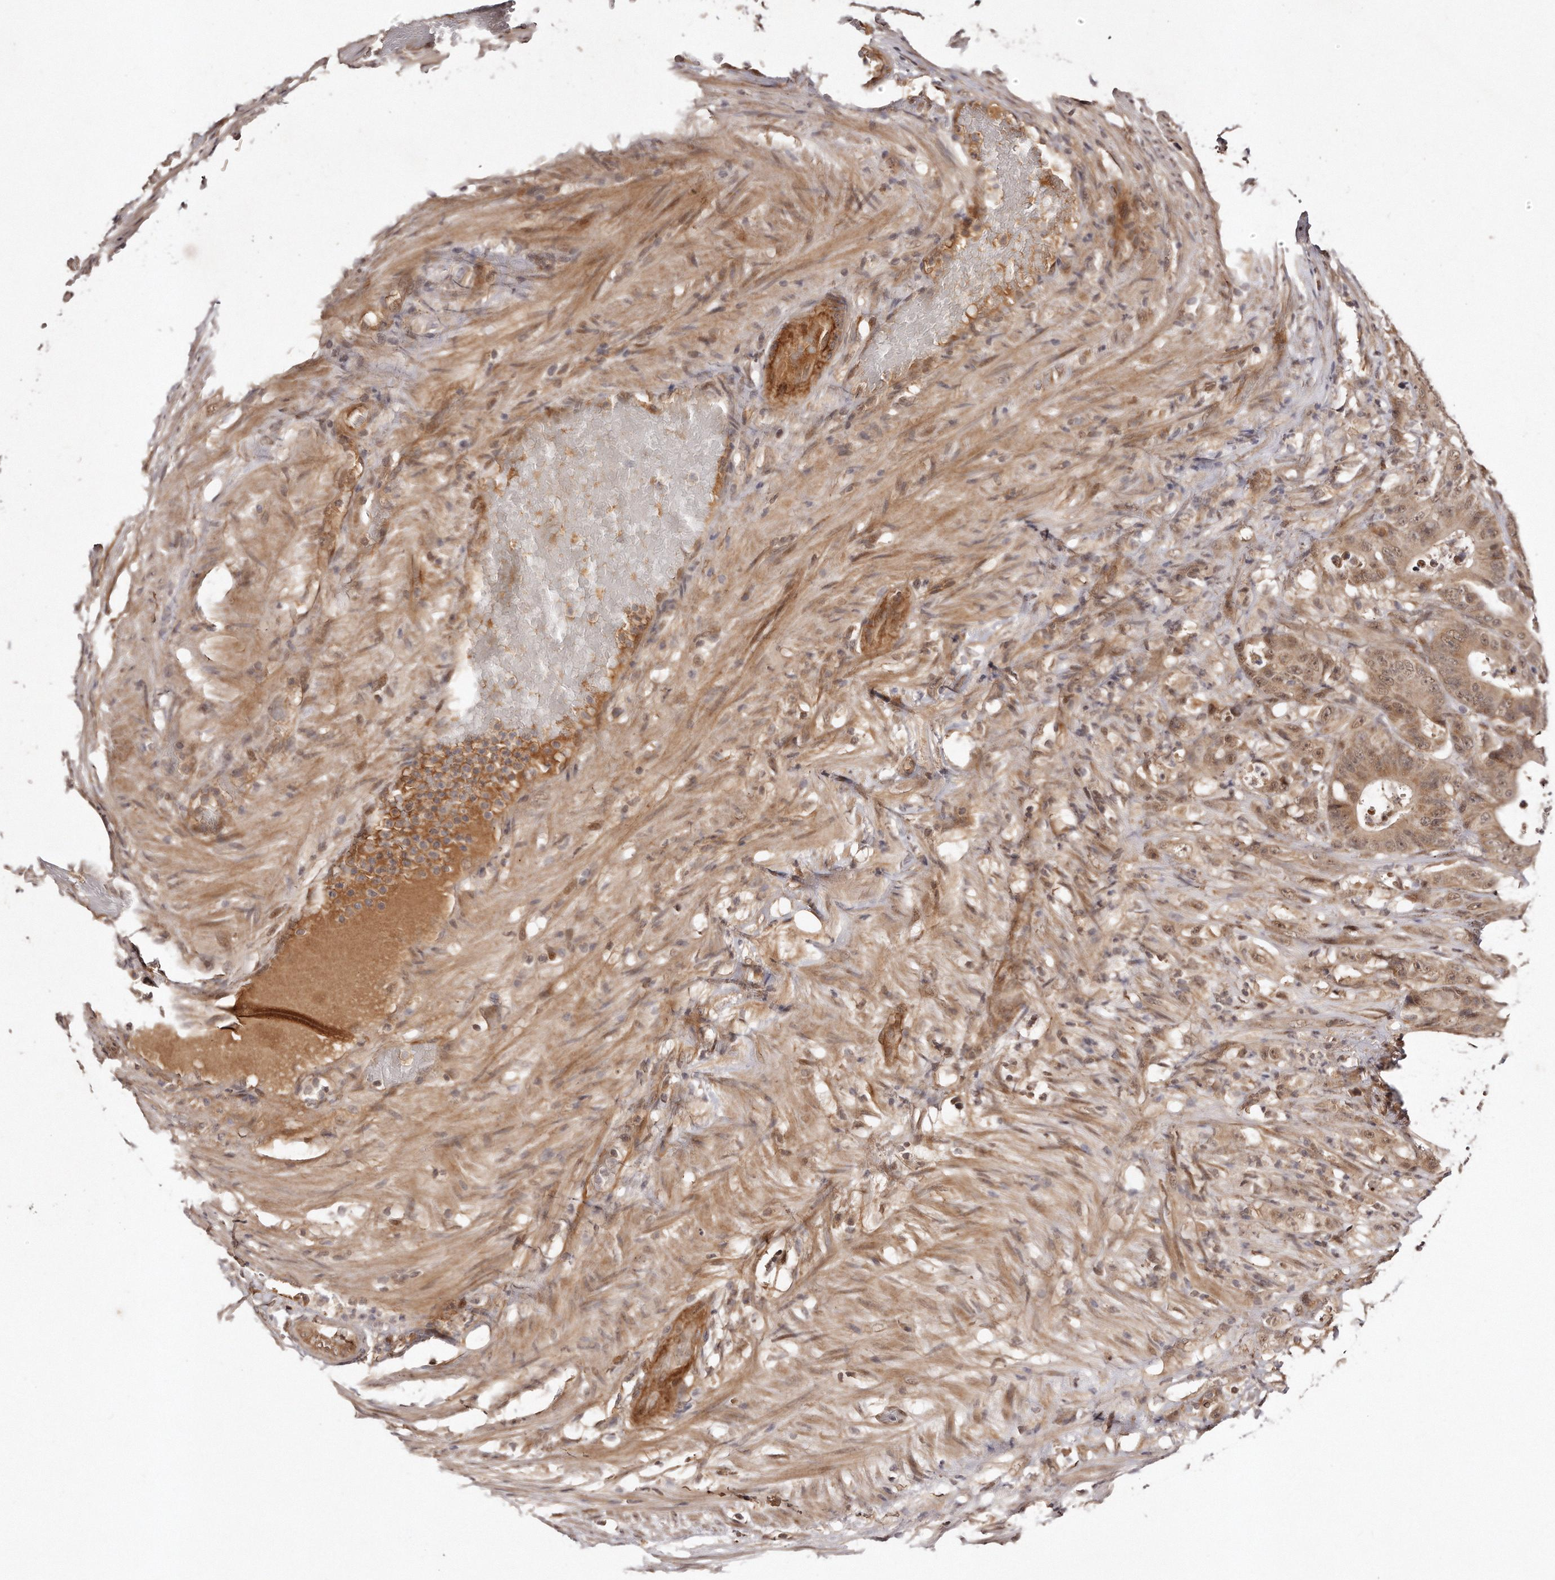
{"staining": {"intensity": "moderate", "quantity": ">75%", "location": "cytoplasmic/membranous,nuclear"}, "tissue": "colorectal cancer", "cell_type": "Tumor cells", "image_type": "cancer", "snomed": [{"axis": "morphology", "description": "Adenocarcinoma, NOS"}, {"axis": "topography", "description": "Colon"}], "caption": "This micrograph reveals colorectal cancer stained with immunohistochemistry (IHC) to label a protein in brown. The cytoplasmic/membranous and nuclear of tumor cells show moderate positivity for the protein. Nuclei are counter-stained blue.", "gene": "SOX4", "patient": {"sex": "male", "age": 83}}